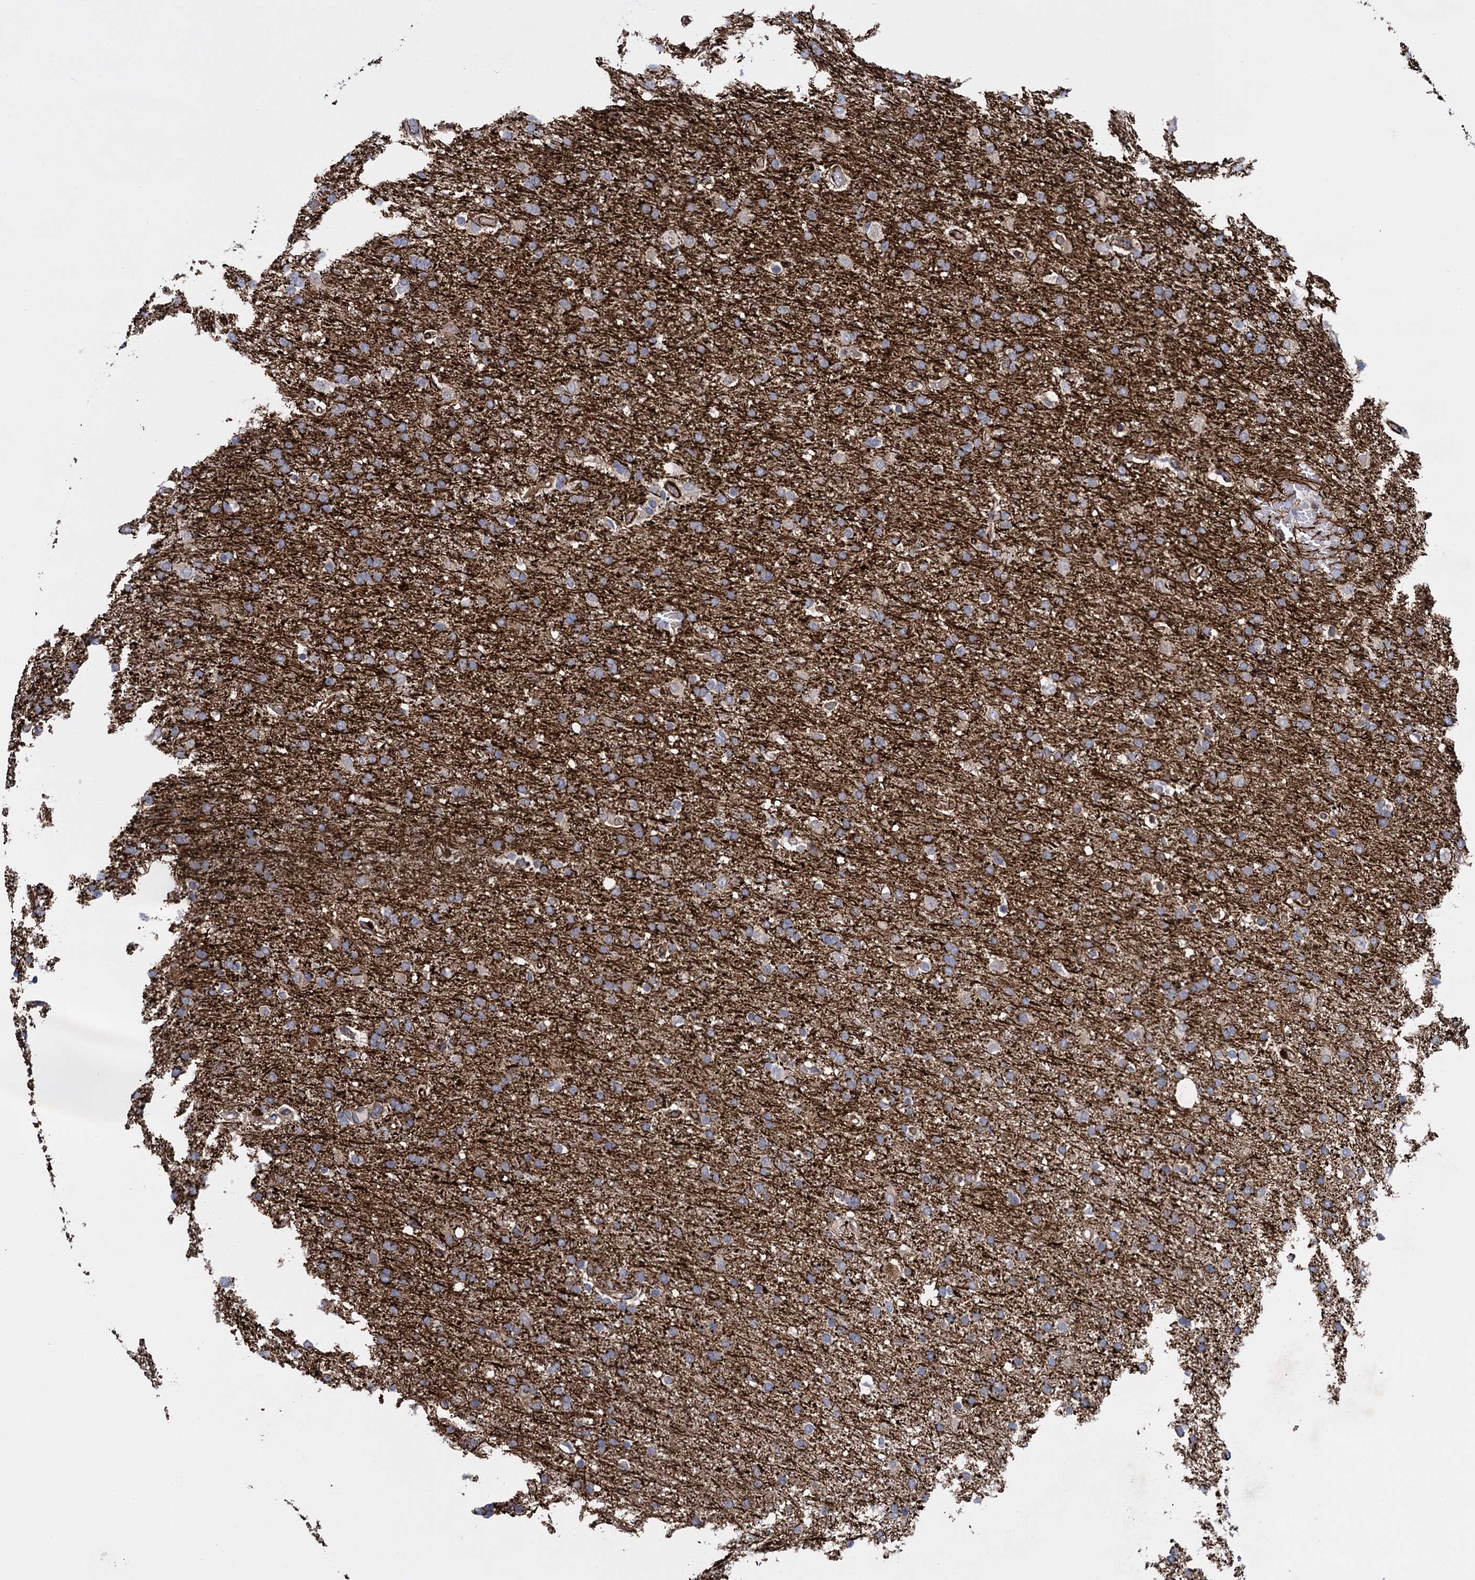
{"staining": {"intensity": "weak", "quantity": "25%-75%", "location": "cytoplasmic/membranous"}, "tissue": "glioma", "cell_type": "Tumor cells", "image_type": "cancer", "snomed": [{"axis": "morphology", "description": "Glioma, malignant, High grade"}, {"axis": "topography", "description": "Brain"}], "caption": "Tumor cells reveal low levels of weak cytoplasmic/membranous staining in approximately 25%-75% of cells in high-grade glioma (malignant). Using DAB (3,3'-diaminobenzidine) (brown) and hematoxylin (blue) stains, captured at high magnification using brightfield microscopy.", "gene": "SNCG", "patient": {"sex": "male", "age": 72}}